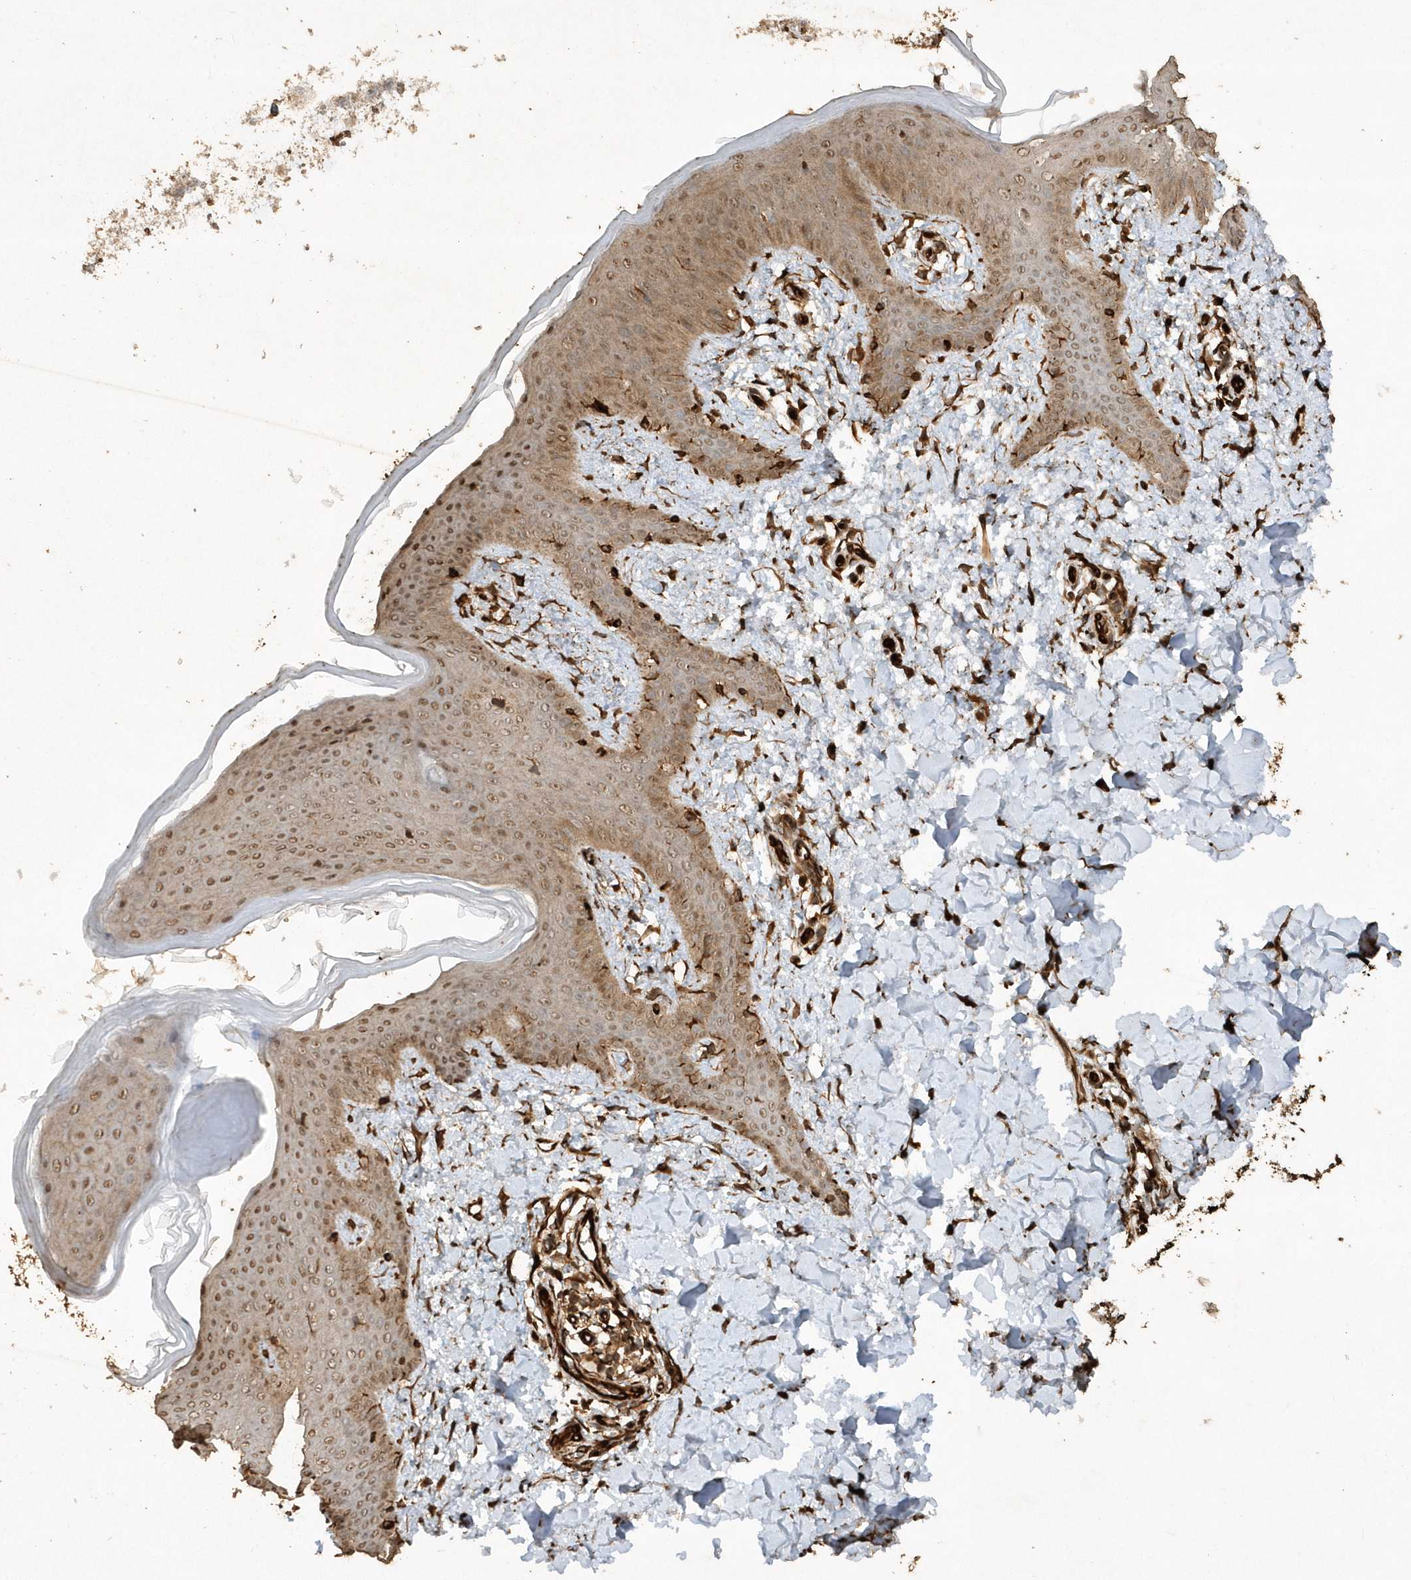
{"staining": {"intensity": "moderate", "quantity": "25%-75%", "location": "cytoplasmic/membranous"}, "tissue": "skin", "cell_type": "Fibroblasts", "image_type": "normal", "snomed": [{"axis": "morphology", "description": "Normal tissue, NOS"}, {"axis": "topography", "description": "Skin"}], "caption": "IHC (DAB) staining of unremarkable skin exhibits moderate cytoplasmic/membranous protein positivity in about 25%-75% of fibroblasts.", "gene": "AVPI1", "patient": {"sex": "male", "age": 36}}